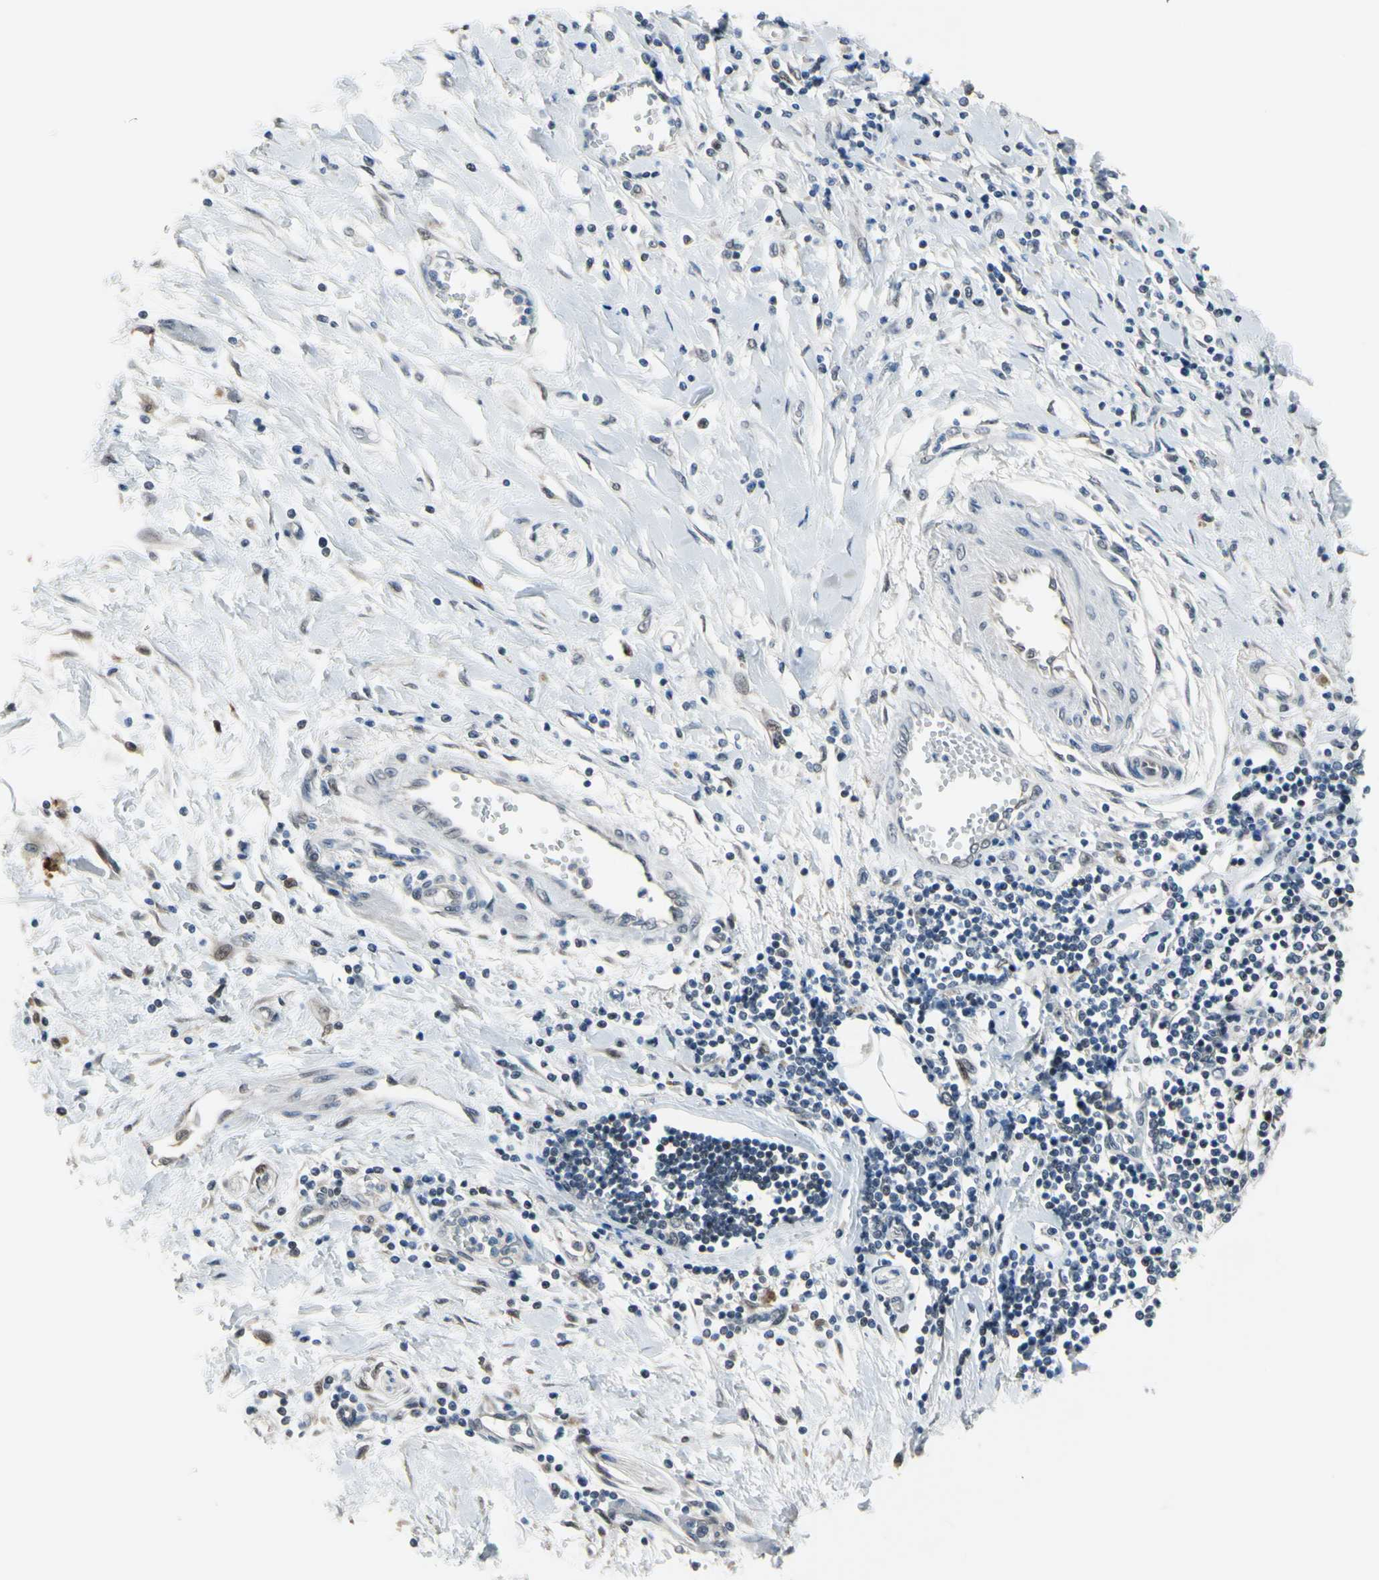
{"staining": {"intensity": "negative", "quantity": "none", "location": "none"}, "tissue": "pancreatic cancer", "cell_type": "Tumor cells", "image_type": "cancer", "snomed": [{"axis": "morphology", "description": "Adenocarcinoma, NOS"}, {"axis": "topography", "description": "Pancreas"}], "caption": "Immunohistochemistry photomicrograph of neoplastic tissue: adenocarcinoma (pancreatic) stained with DAB displays no significant protein staining in tumor cells. The staining is performed using DAB brown chromogen with nuclei counter-stained in using hematoxylin.", "gene": "HSPA4", "patient": {"sex": "female", "age": 70}}